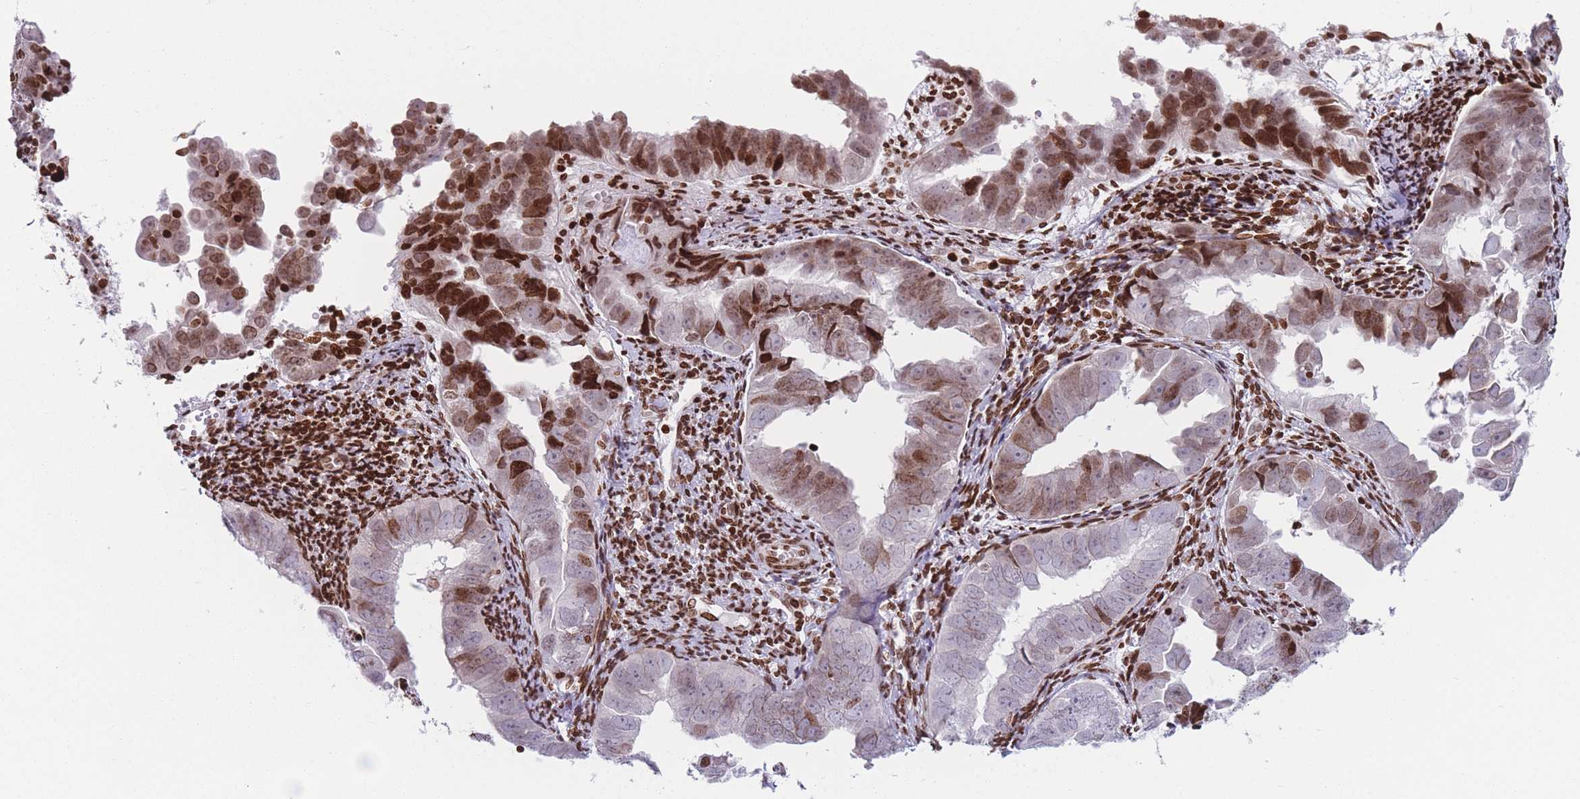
{"staining": {"intensity": "moderate", "quantity": ">75%", "location": "nuclear"}, "tissue": "endometrial cancer", "cell_type": "Tumor cells", "image_type": "cancer", "snomed": [{"axis": "morphology", "description": "Adenocarcinoma, NOS"}, {"axis": "topography", "description": "Endometrium"}], "caption": "Immunohistochemistry (DAB) staining of human adenocarcinoma (endometrial) reveals moderate nuclear protein staining in approximately >75% of tumor cells.", "gene": "AK9", "patient": {"sex": "female", "age": 75}}